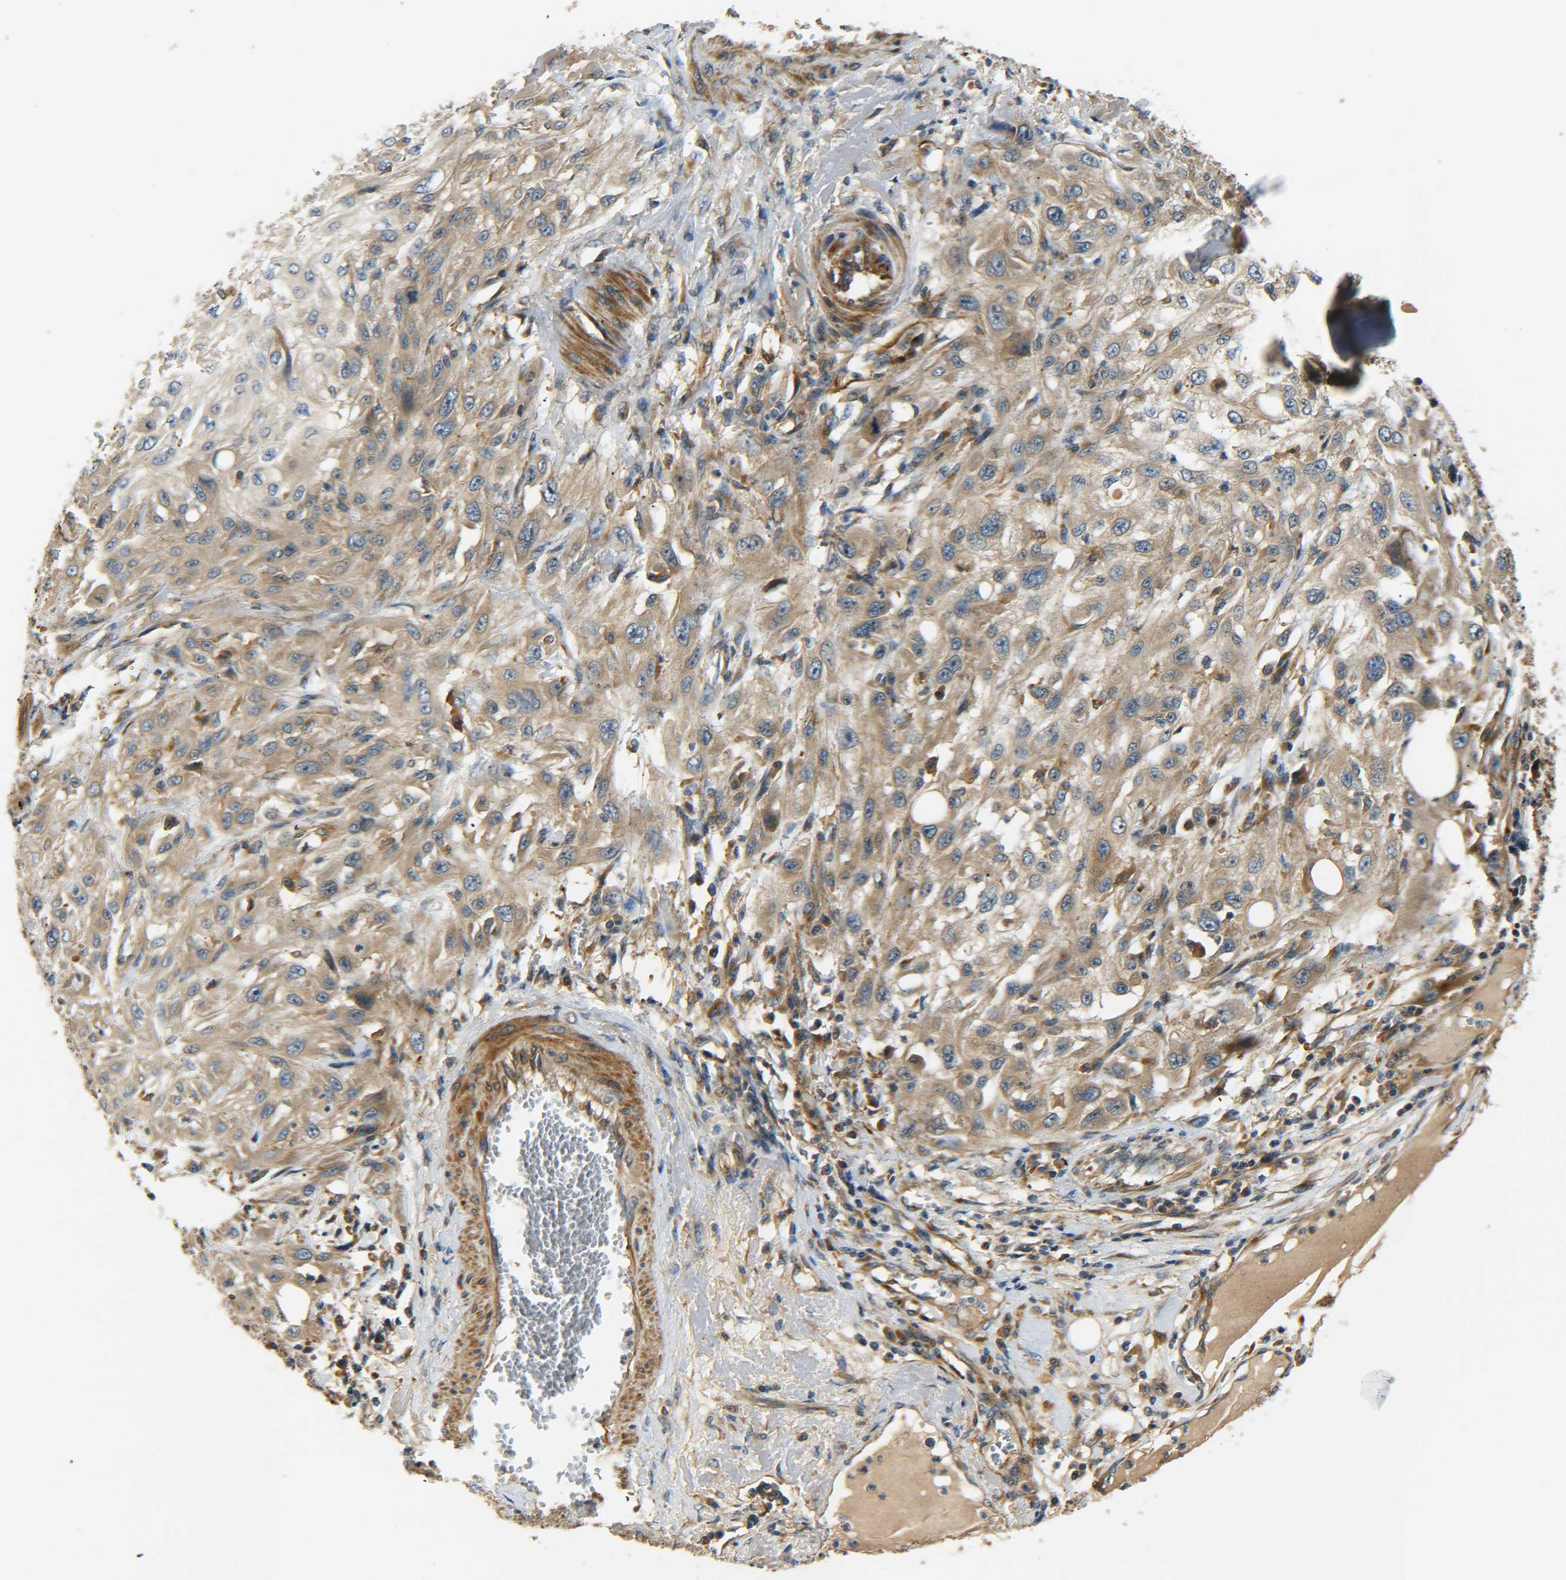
{"staining": {"intensity": "weak", "quantity": ">75%", "location": "cytoplasmic/membranous"}, "tissue": "skin cancer", "cell_type": "Tumor cells", "image_type": "cancer", "snomed": [{"axis": "morphology", "description": "Squamous cell carcinoma, NOS"}, {"axis": "topography", "description": "Skin"}], "caption": "Weak cytoplasmic/membranous positivity for a protein is appreciated in about >75% of tumor cells of squamous cell carcinoma (skin) using immunohistochemistry.", "gene": "LRCH3", "patient": {"sex": "male", "age": 75}}